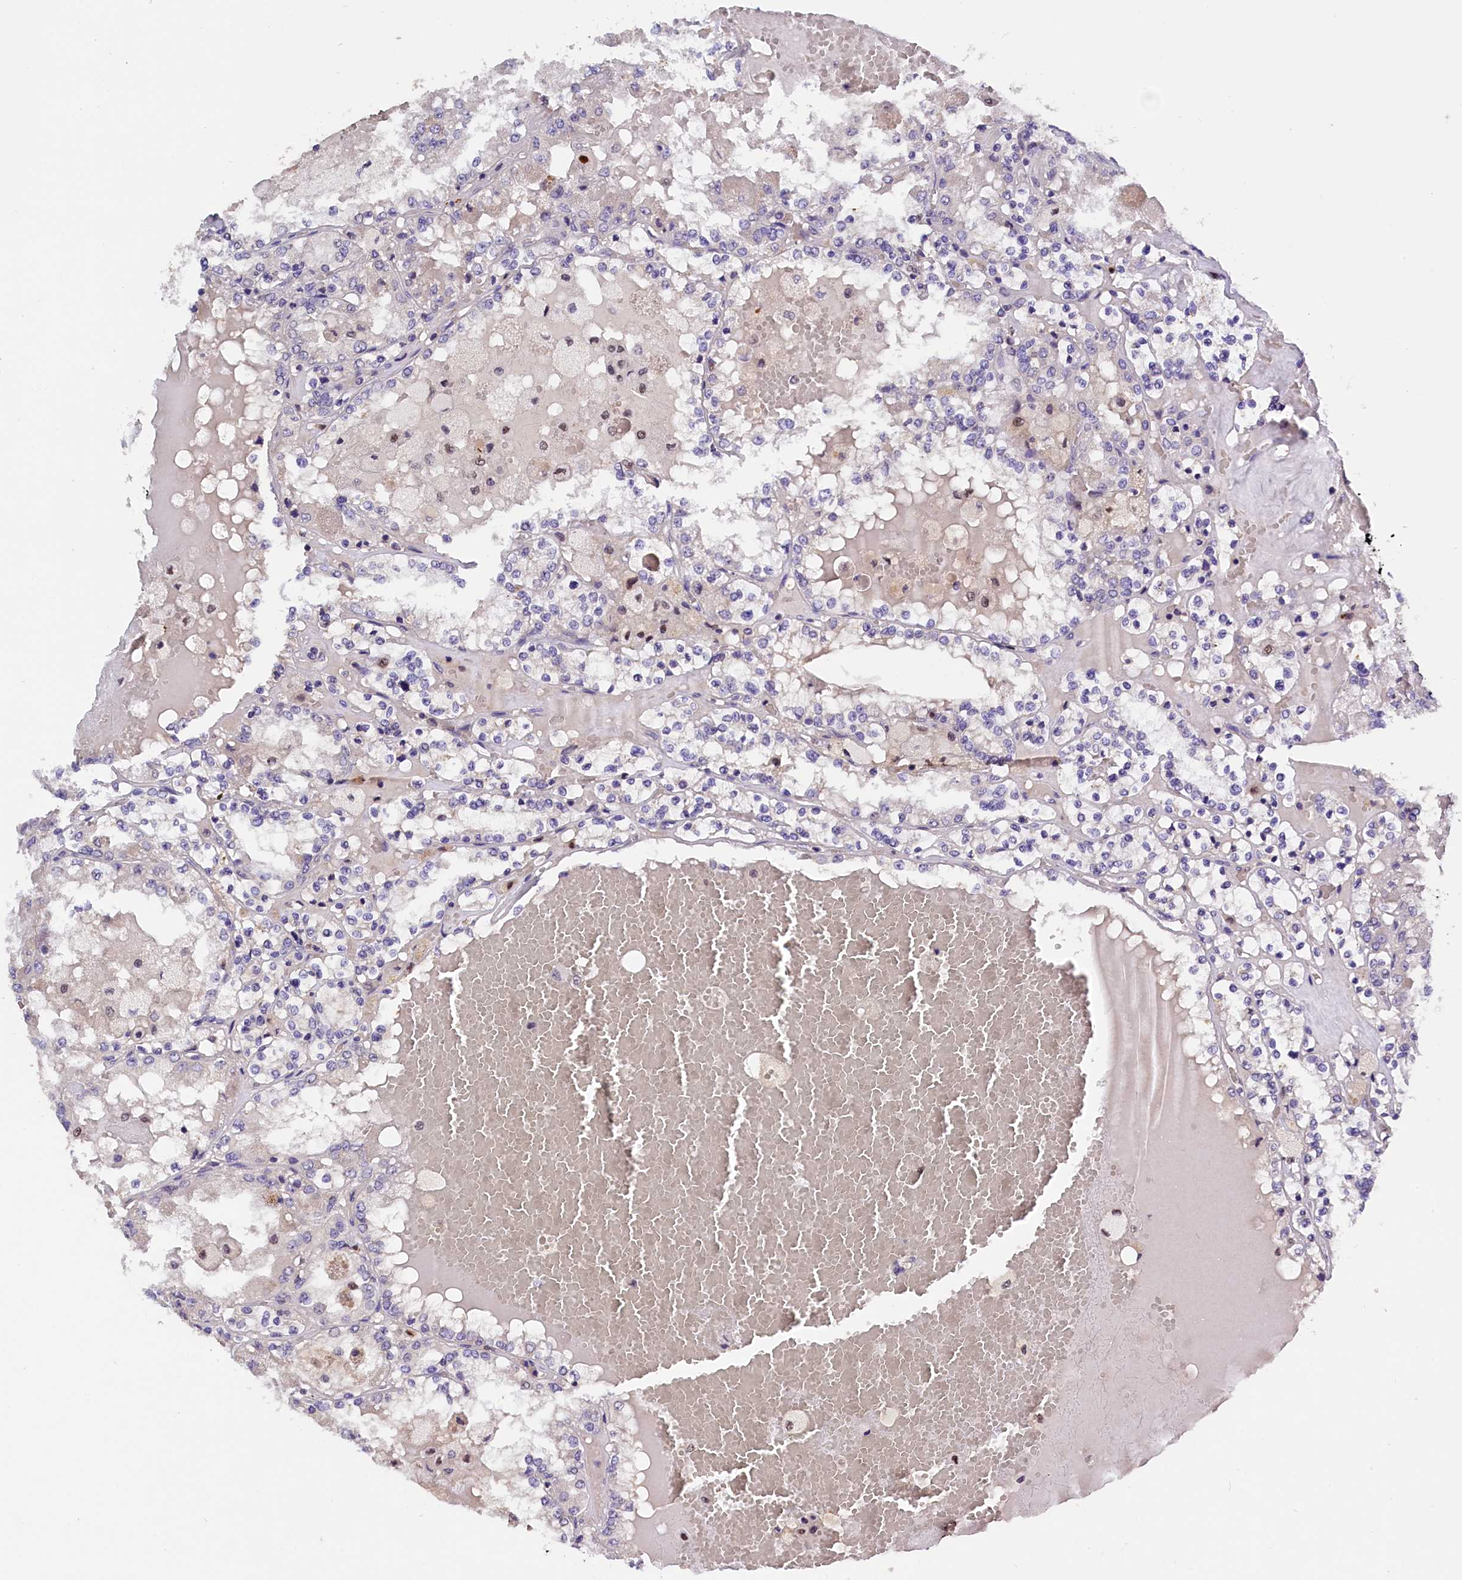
{"staining": {"intensity": "negative", "quantity": "none", "location": "none"}, "tissue": "renal cancer", "cell_type": "Tumor cells", "image_type": "cancer", "snomed": [{"axis": "morphology", "description": "Adenocarcinoma, NOS"}, {"axis": "topography", "description": "Kidney"}], "caption": "IHC of adenocarcinoma (renal) displays no positivity in tumor cells.", "gene": "BTBD9", "patient": {"sex": "female", "age": 56}}